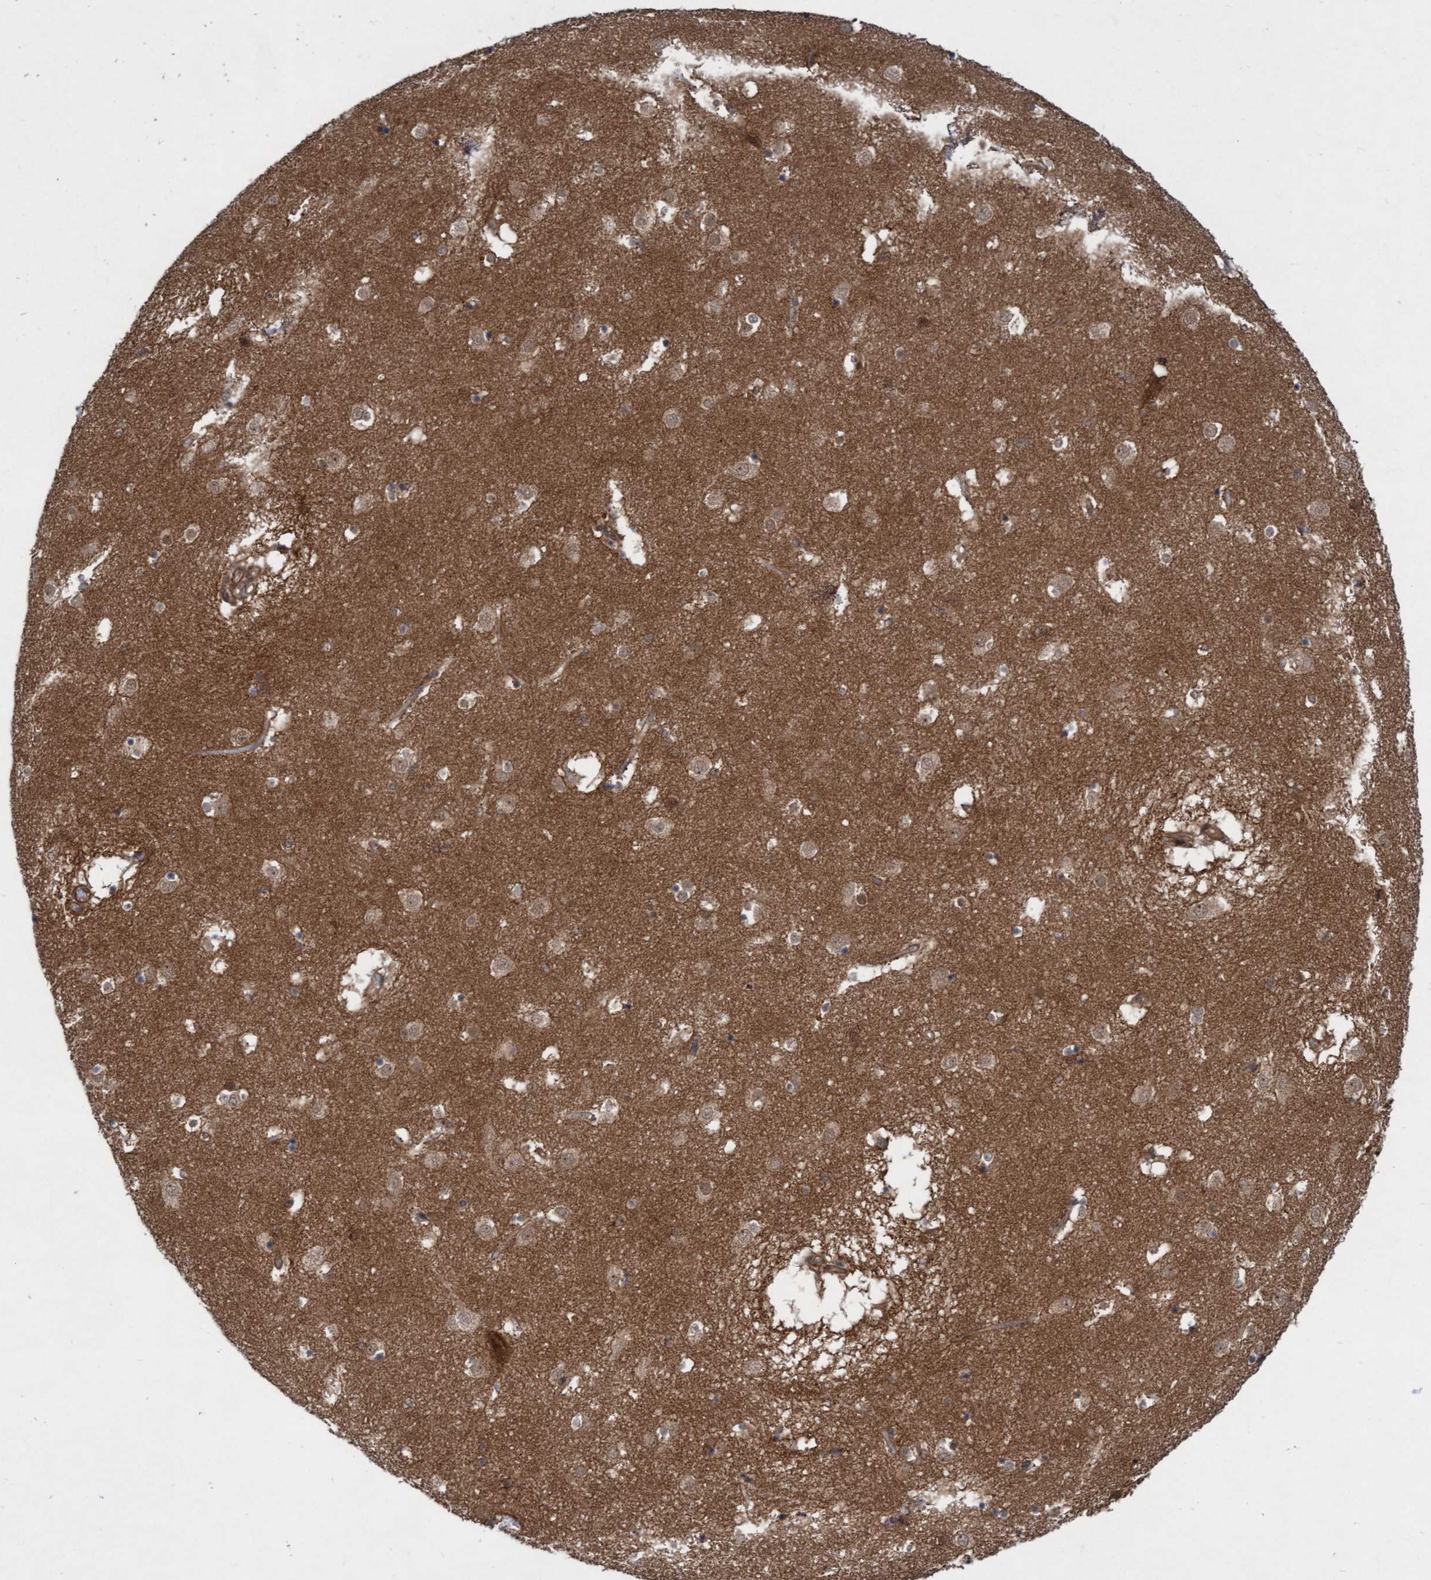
{"staining": {"intensity": "weak", "quantity": "25%-75%", "location": "cytoplasmic/membranous"}, "tissue": "caudate", "cell_type": "Glial cells", "image_type": "normal", "snomed": [{"axis": "morphology", "description": "Normal tissue, NOS"}, {"axis": "topography", "description": "Lateral ventricle wall"}], "caption": "A low amount of weak cytoplasmic/membranous positivity is appreciated in approximately 25%-75% of glial cells in benign caudate.", "gene": "RAP1GAP2", "patient": {"sex": "male", "age": 70}}